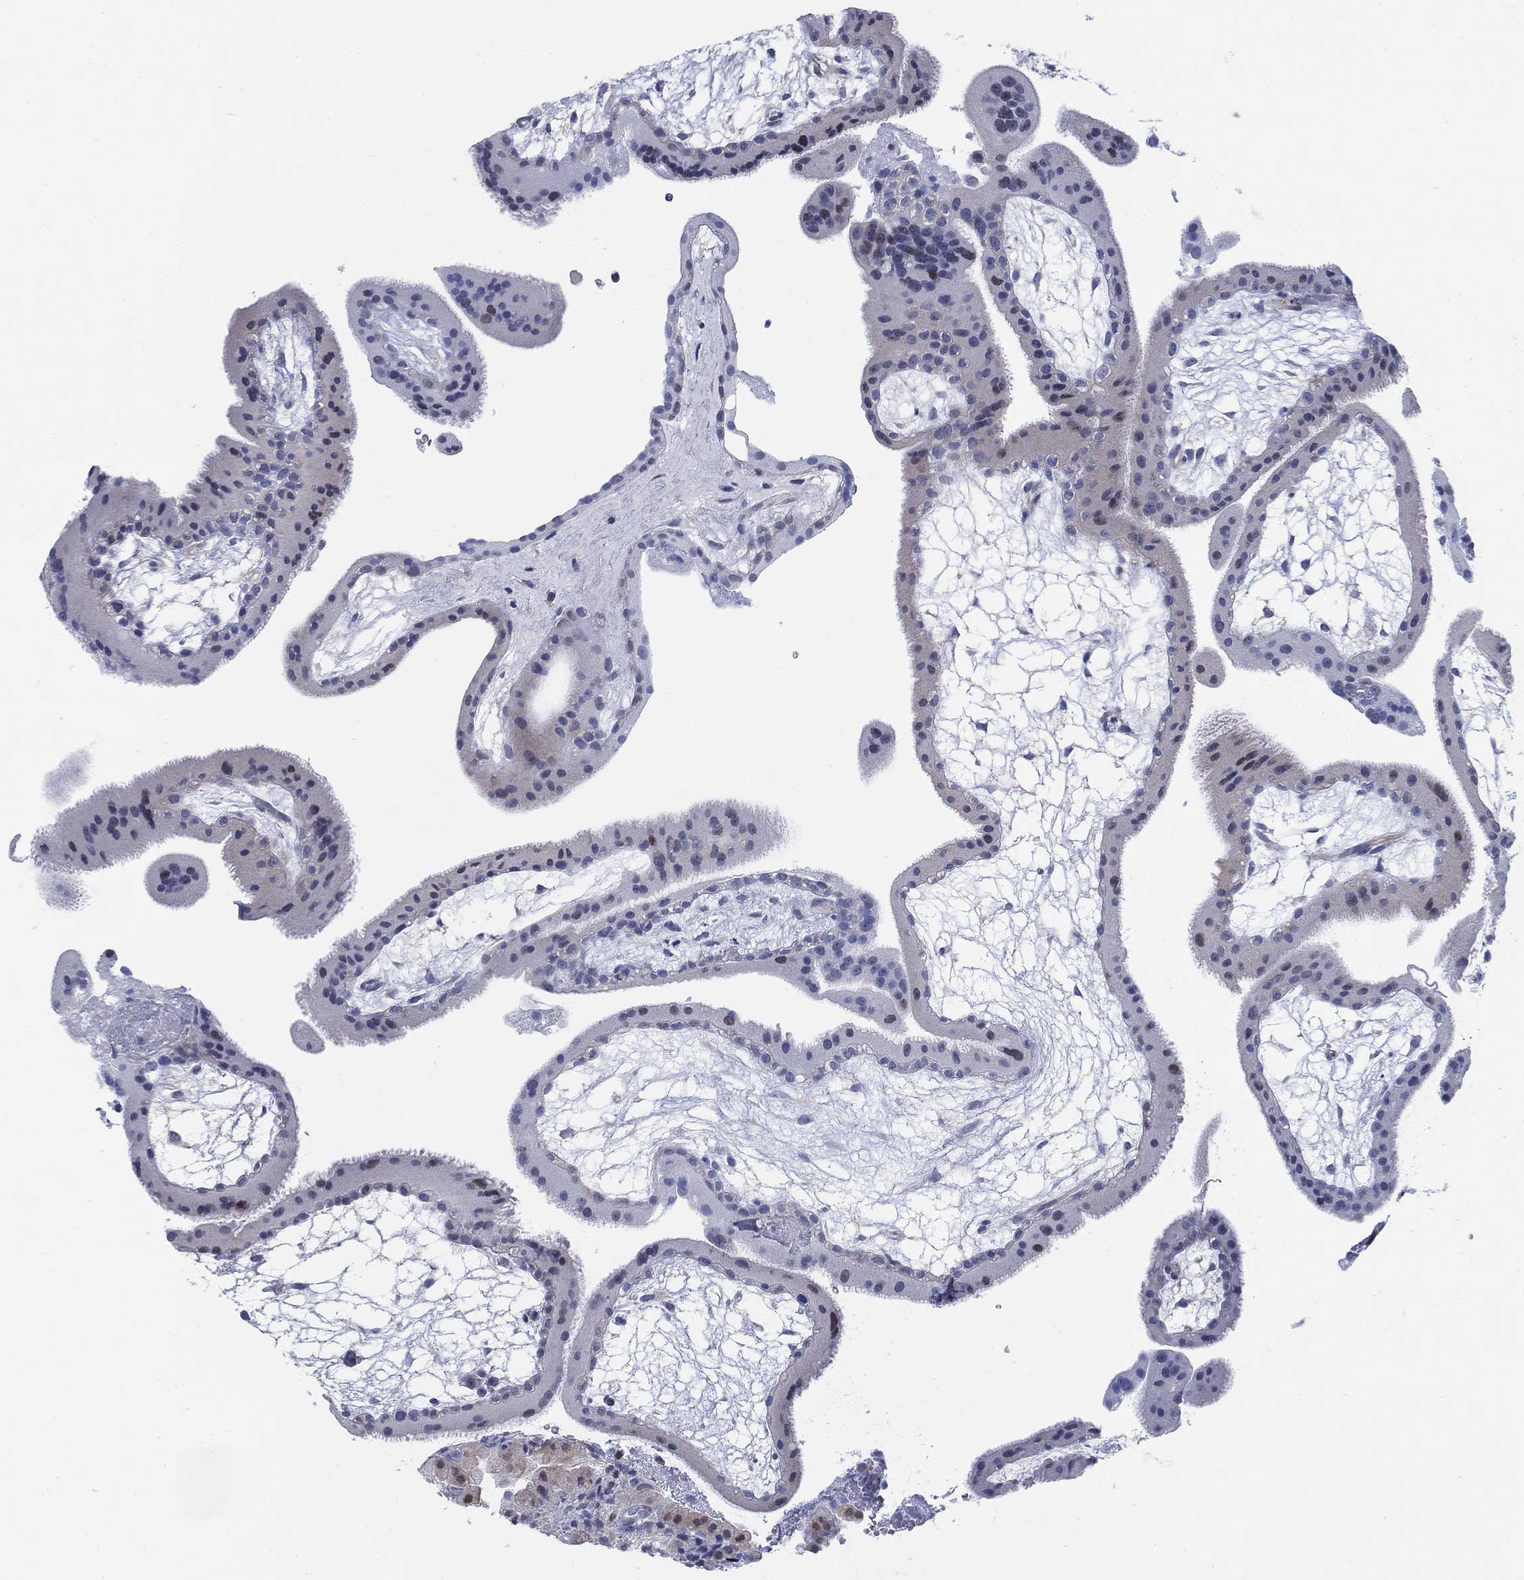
{"staining": {"intensity": "negative", "quantity": "none", "location": "none"}, "tissue": "placenta", "cell_type": "Decidual cells", "image_type": "normal", "snomed": [{"axis": "morphology", "description": "Normal tissue, NOS"}, {"axis": "topography", "description": "Placenta"}], "caption": "Protein analysis of benign placenta exhibits no significant staining in decidual cells. (Stains: DAB immunohistochemistry (IHC) with hematoxylin counter stain, Microscopy: brightfield microscopy at high magnification).", "gene": "MYO3A", "patient": {"sex": "female", "age": 19}}